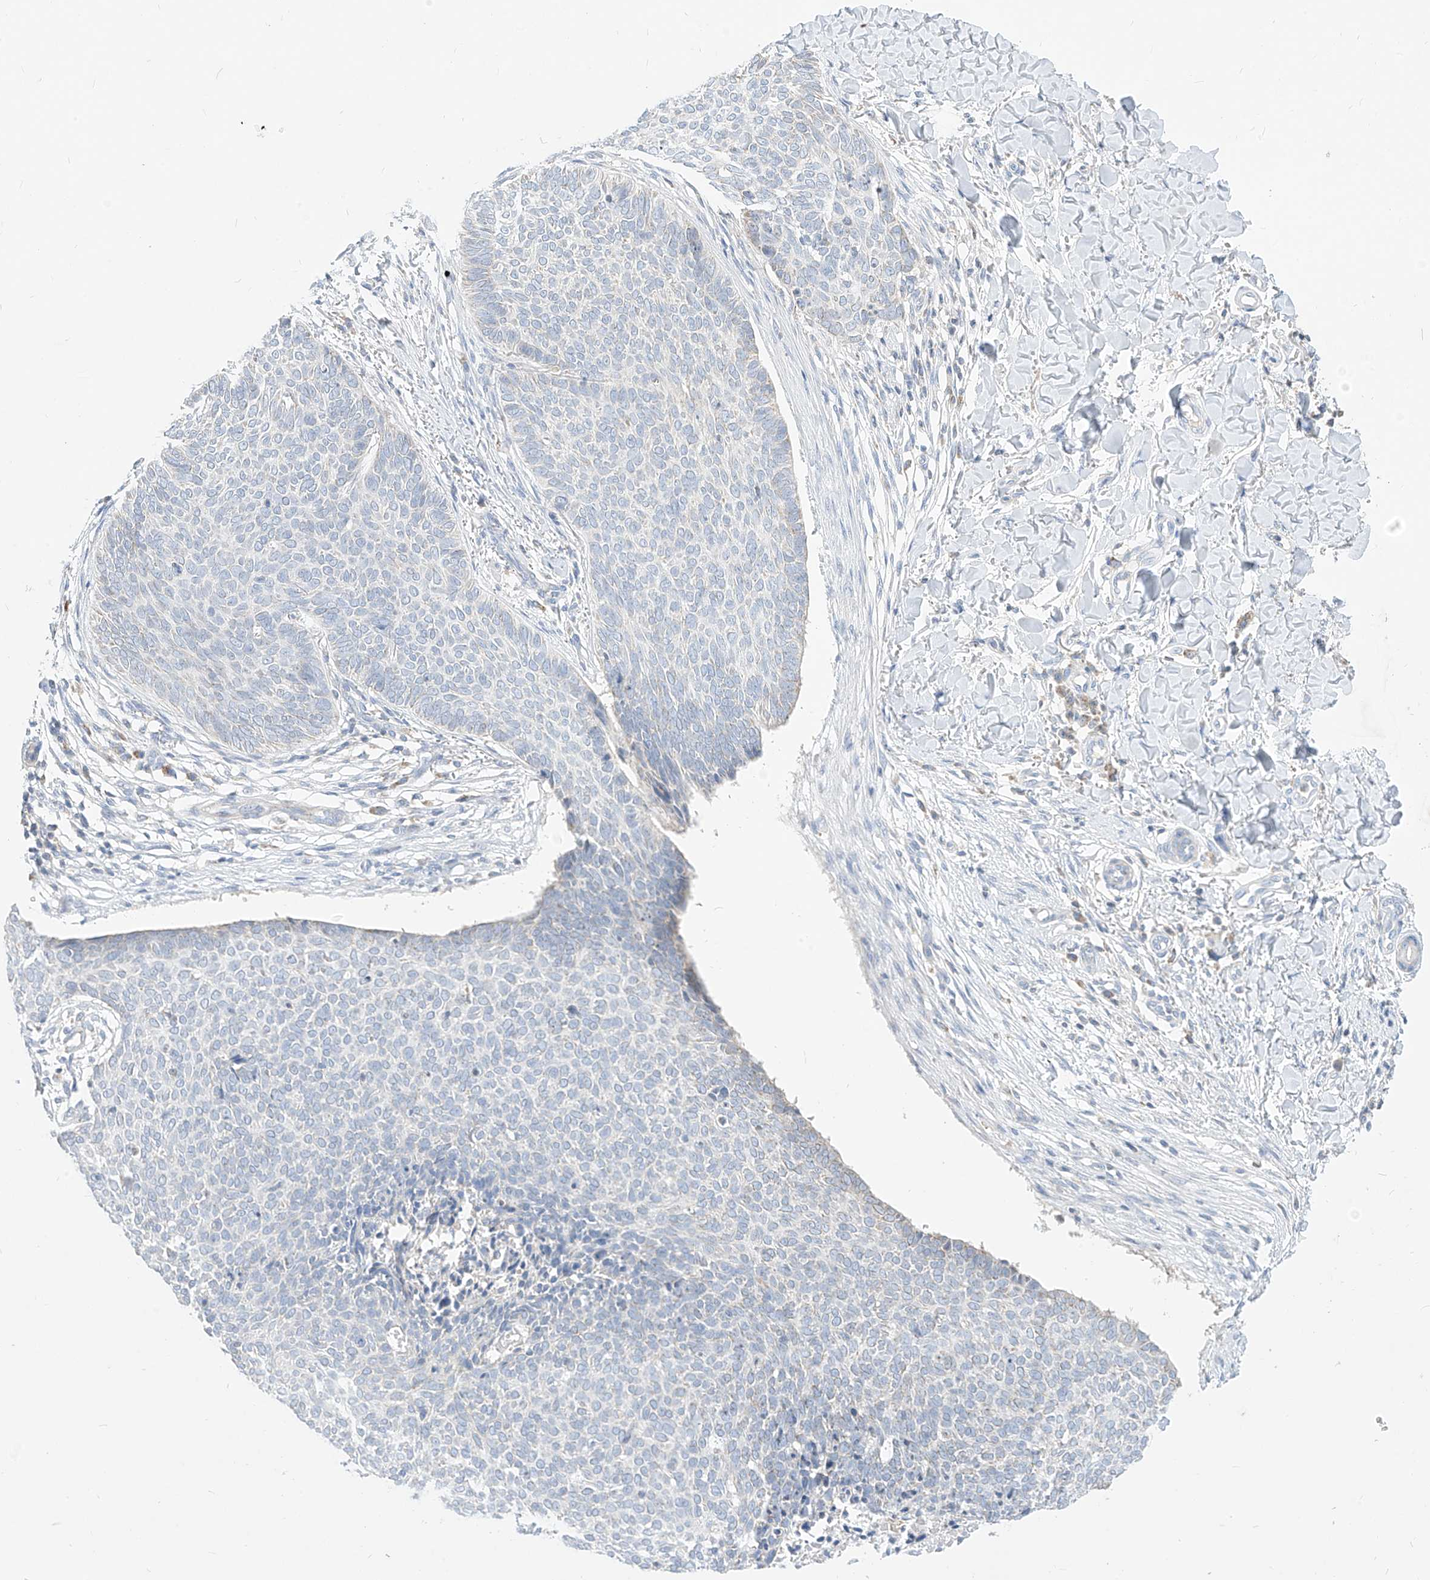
{"staining": {"intensity": "negative", "quantity": "none", "location": "none"}, "tissue": "skin cancer", "cell_type": "Tumor cells", "image_type": "cancer", "snomed": [{"axis": "morphology", "description": "Normal tissue, NOS"}, {"axis": "morphology", "description": "Basal cell carcinoma"}, {"axis": "topography", "description": "Skin"}], "caption": "Human skin cancer (basal cell carcinoma) stained for a protein using immunohistochemistry demonstrates no staining in tumor cells.", "gene": "RASA2", "patient": {"sex": "male", "age": 50}}